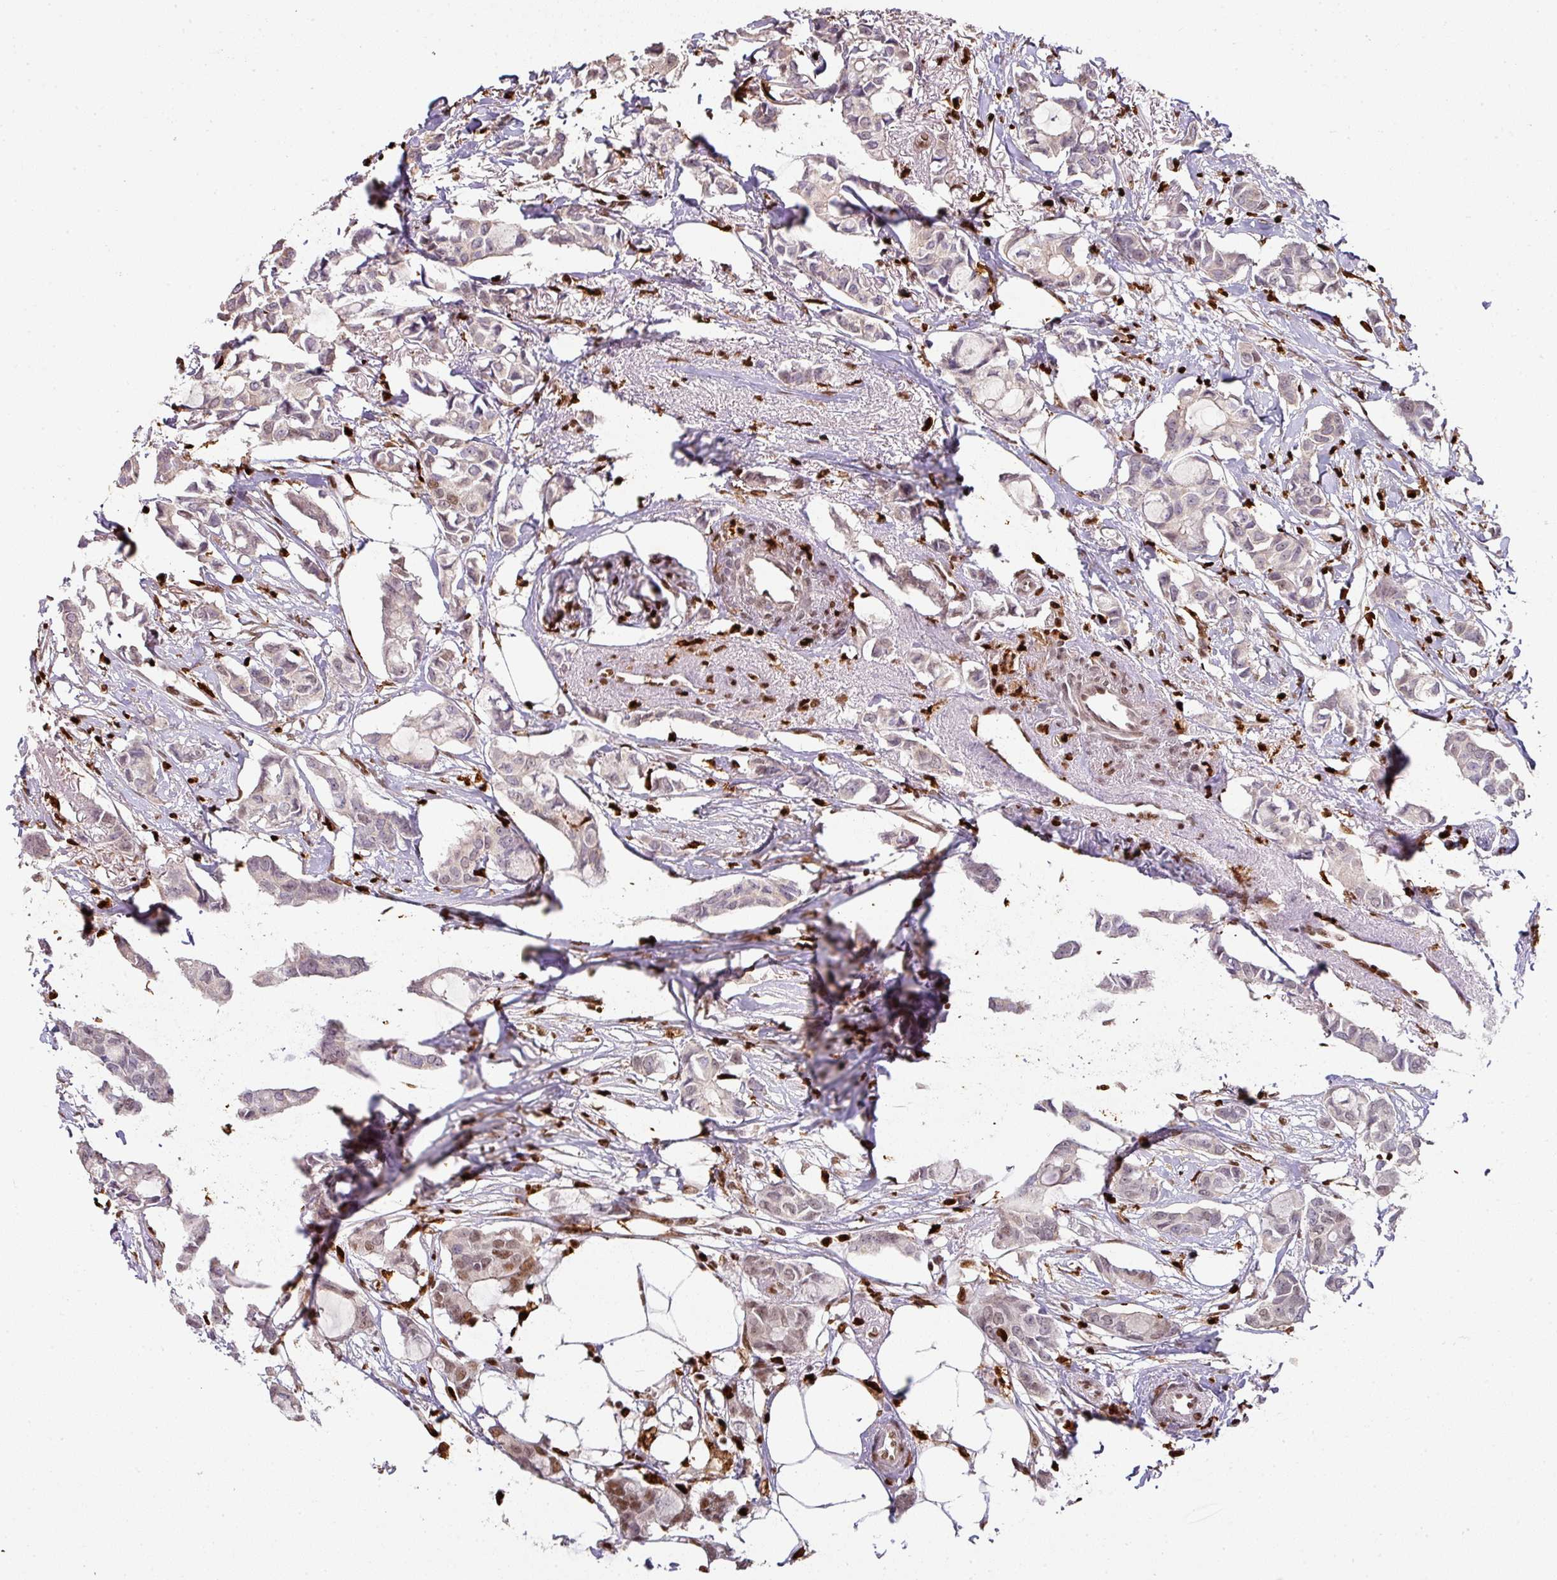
{"staining": {"intensity": "moderate", "quantity": "<25%", "location": "nuclear"}, "tissue": "breast cancer", "cell_type": "Tumor cells", "image_type": "cancer", "snomed": [{"axis": "morphology", "description": "Duct carcinoma"}, {"axis": "topography", "description": "Breast"}], "caption": "Immunohistochemical staining of breast intraductal carcinoma demonstrates low levels of moderate nuclear expression in approximately <25% of tumor cells.", "gene": "SAMHD1", "patient": {"sex": "female", "age": 73}}